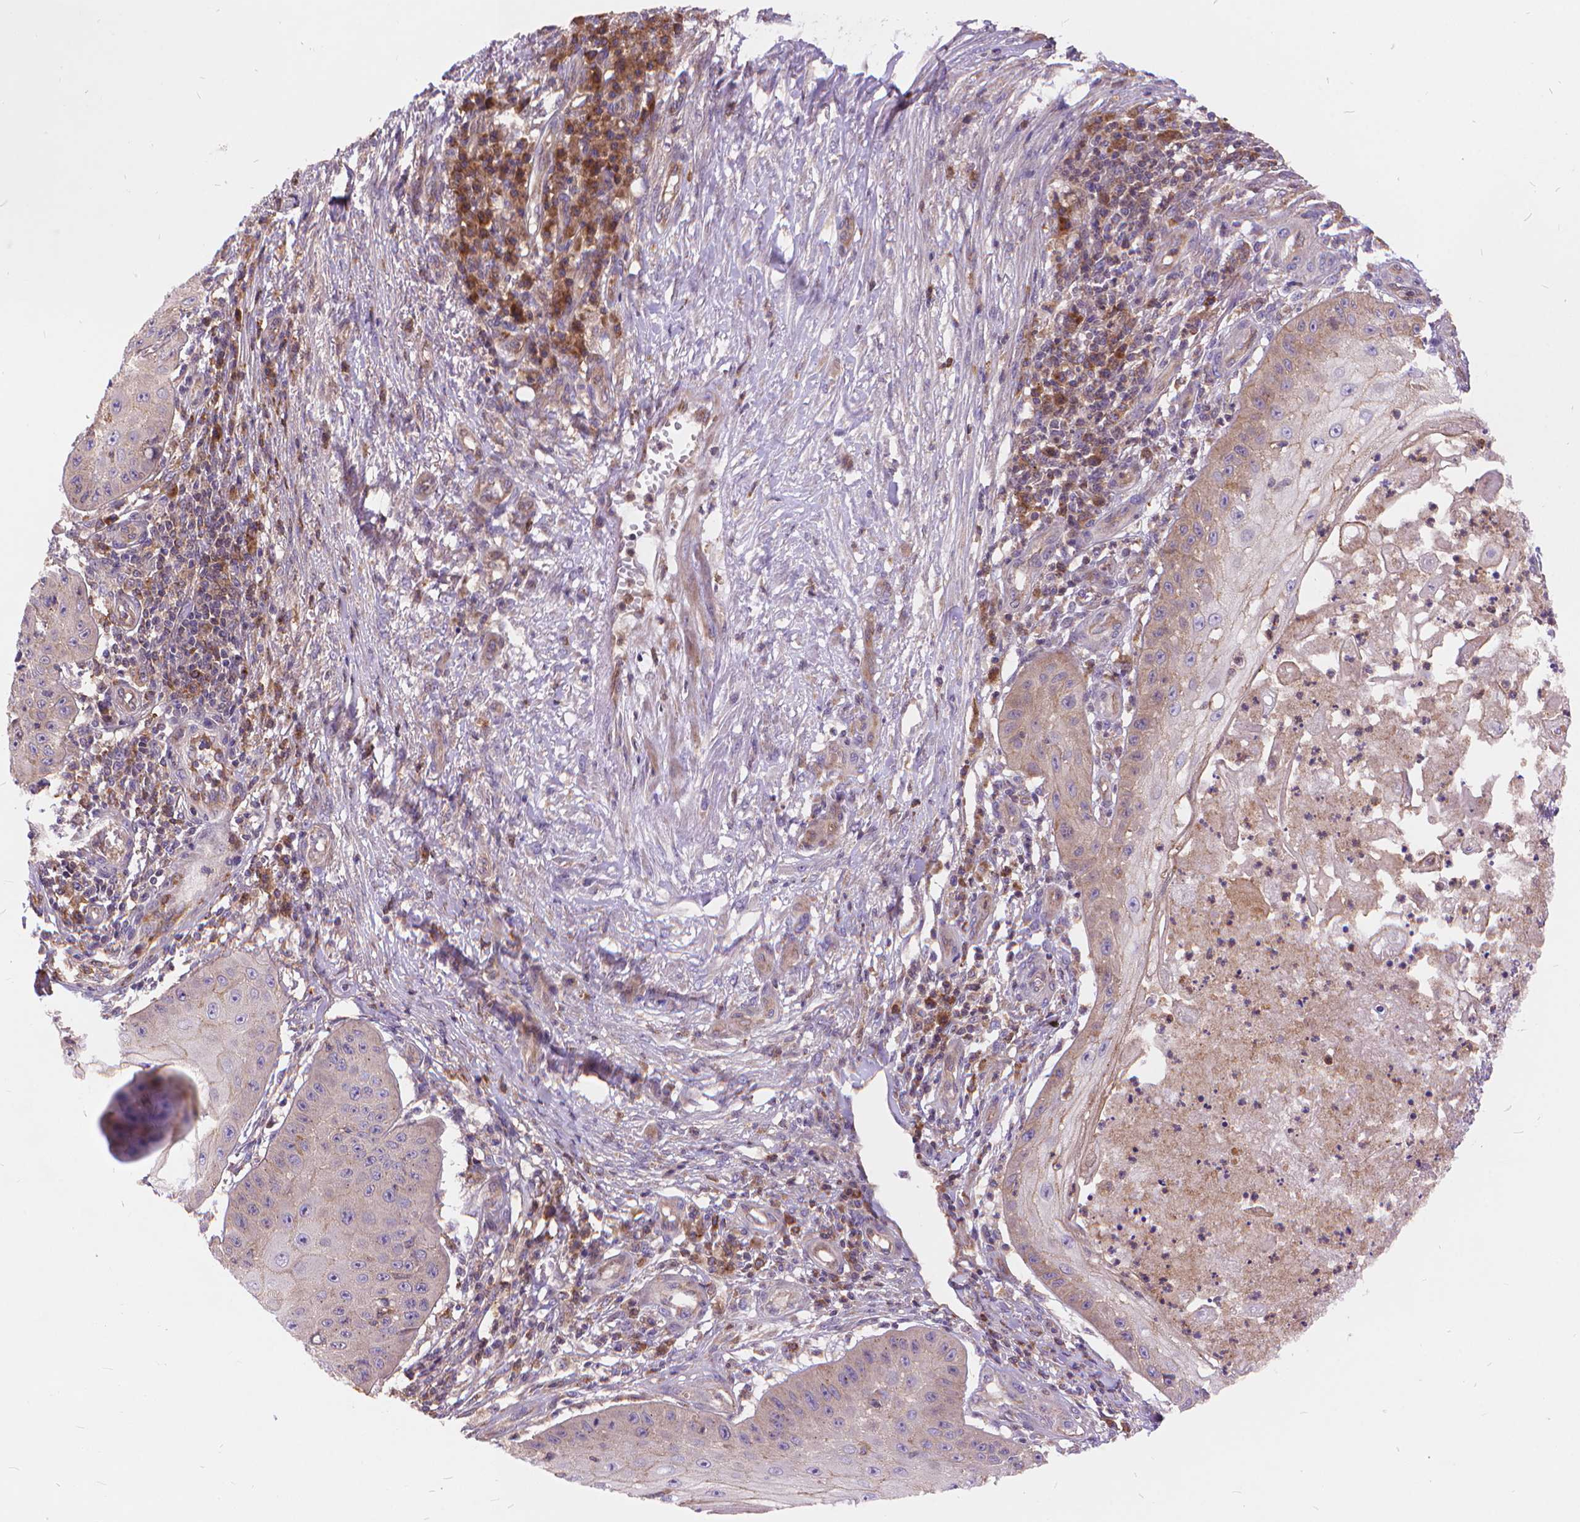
{"staining": {"intensity": "weak", "quantity": ">75%", "location": "cytoplasmic/membranous"}, "tissue": "skin cancer", "cell_type": "Tumor cells", "image_type": "cancer", "snomed": [{"axis": "morphology", "description": "Squamous cell carcinoma, NOS"}, {"axis": "topography", "description": "Skin"}], "caption": "Tumor cells display low levels of weak cytoplasmic/membranous positivity in approximately >75% of cells in skin cancer. The protein of interest is stained brown, and the nuclei are stained in blue (DAB (3,3'-diaminobenzidine) IHC with brightfield microscopy, high magnification).", "gene": "ARAP1", "patient": {"sex": "male", "age": 70}}